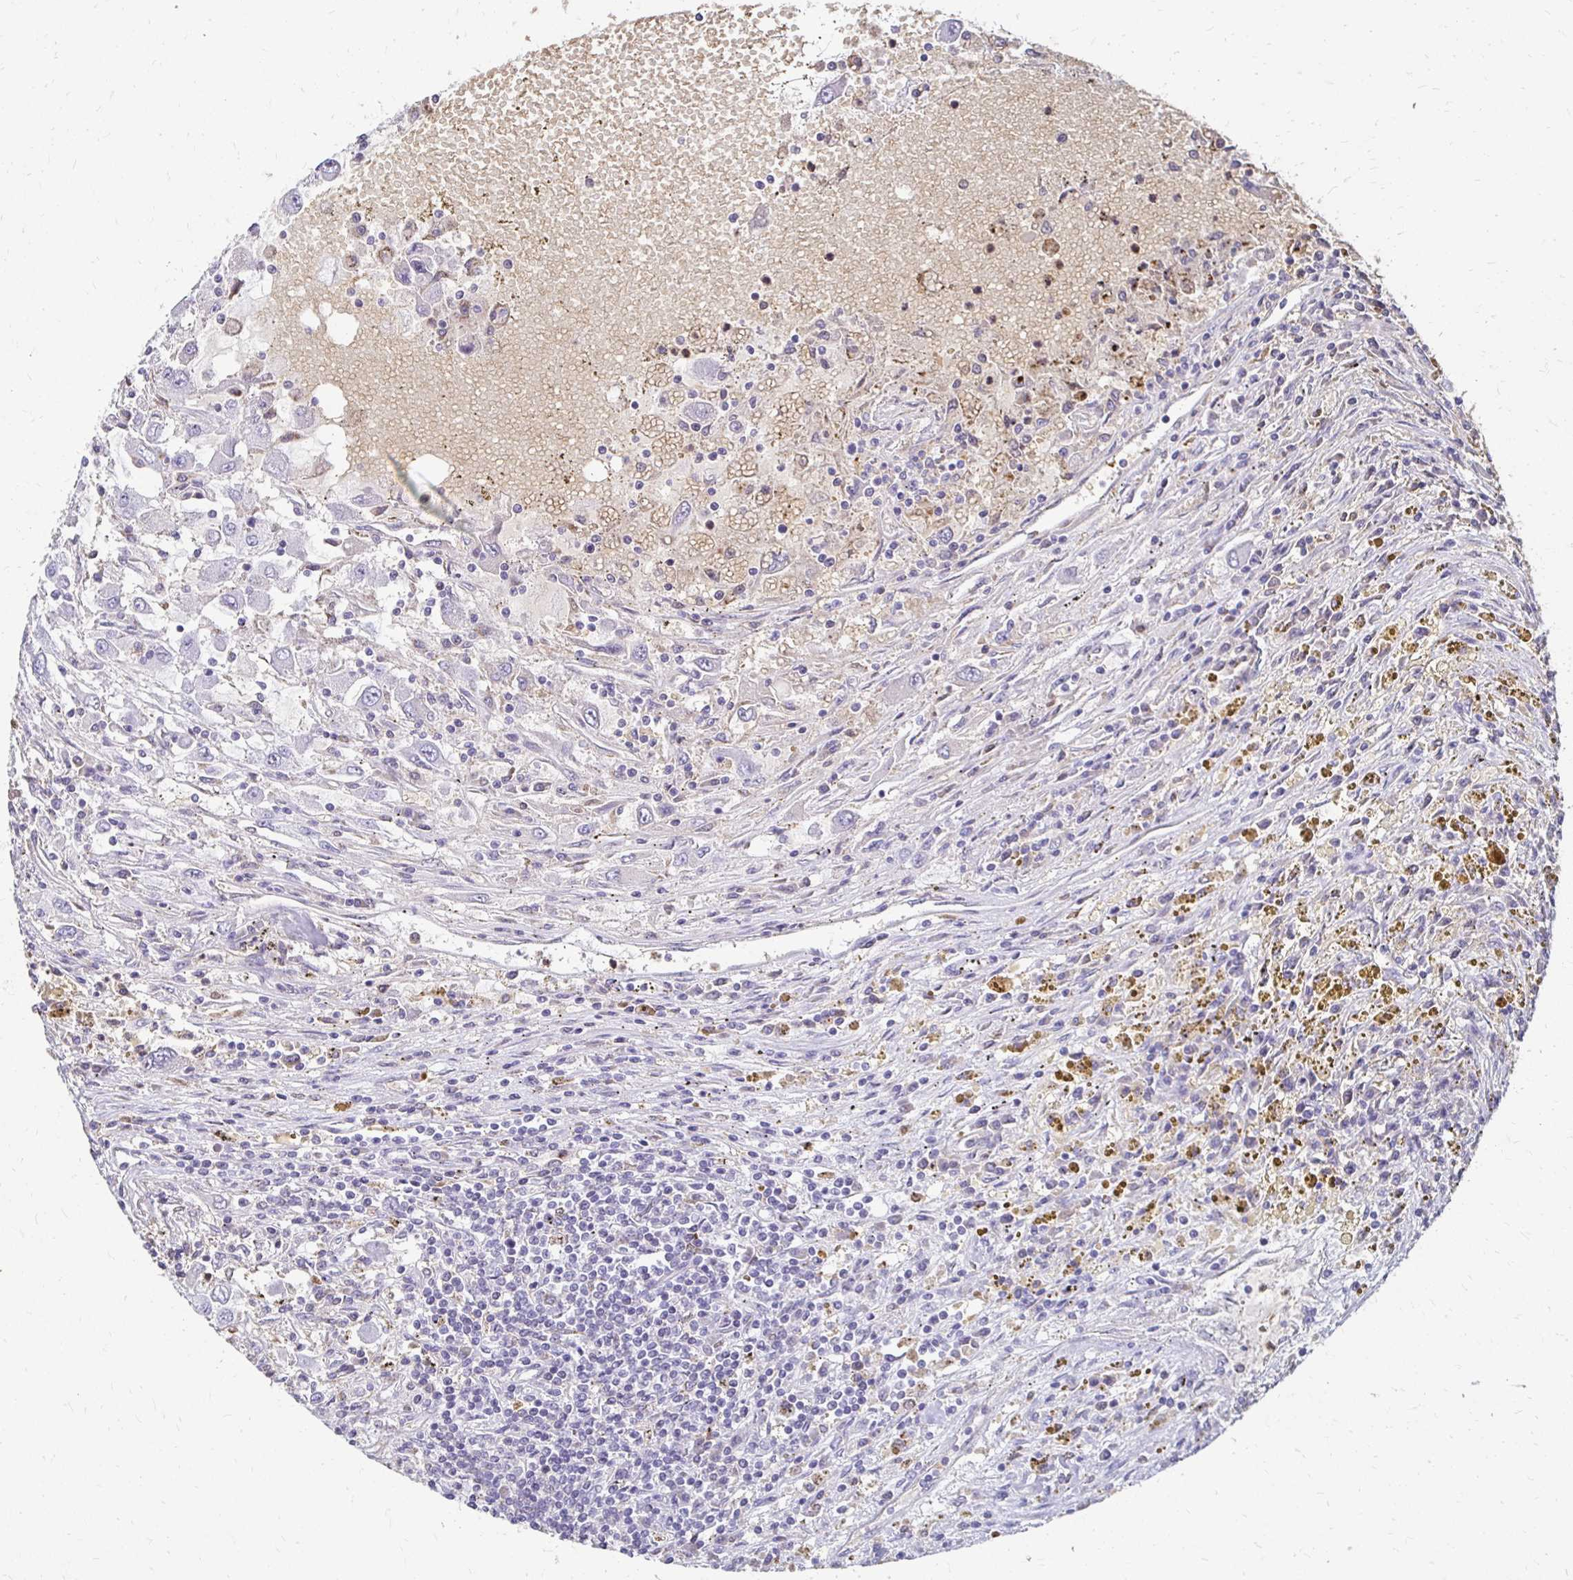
{"staining": {"intensity": "negative", "quantity": "none", "location": "none"}, "tissue": "renal cancer", "cell_type": "Tumor cells", "image_type": "cancer", "snomed": [{"axis": "morphology", "description": "Adenocarcinoma, NOS"}, {"axis": "topography", "description": "Kidney"}], "caption": "IHC micrograph of neoplastic tissue: human adenocarcinoma (renal) stained with DAB shows no significant protein positivity in tumor cells.", "gene": "GK2", "patient": {"sex": "female", "age": 67}}